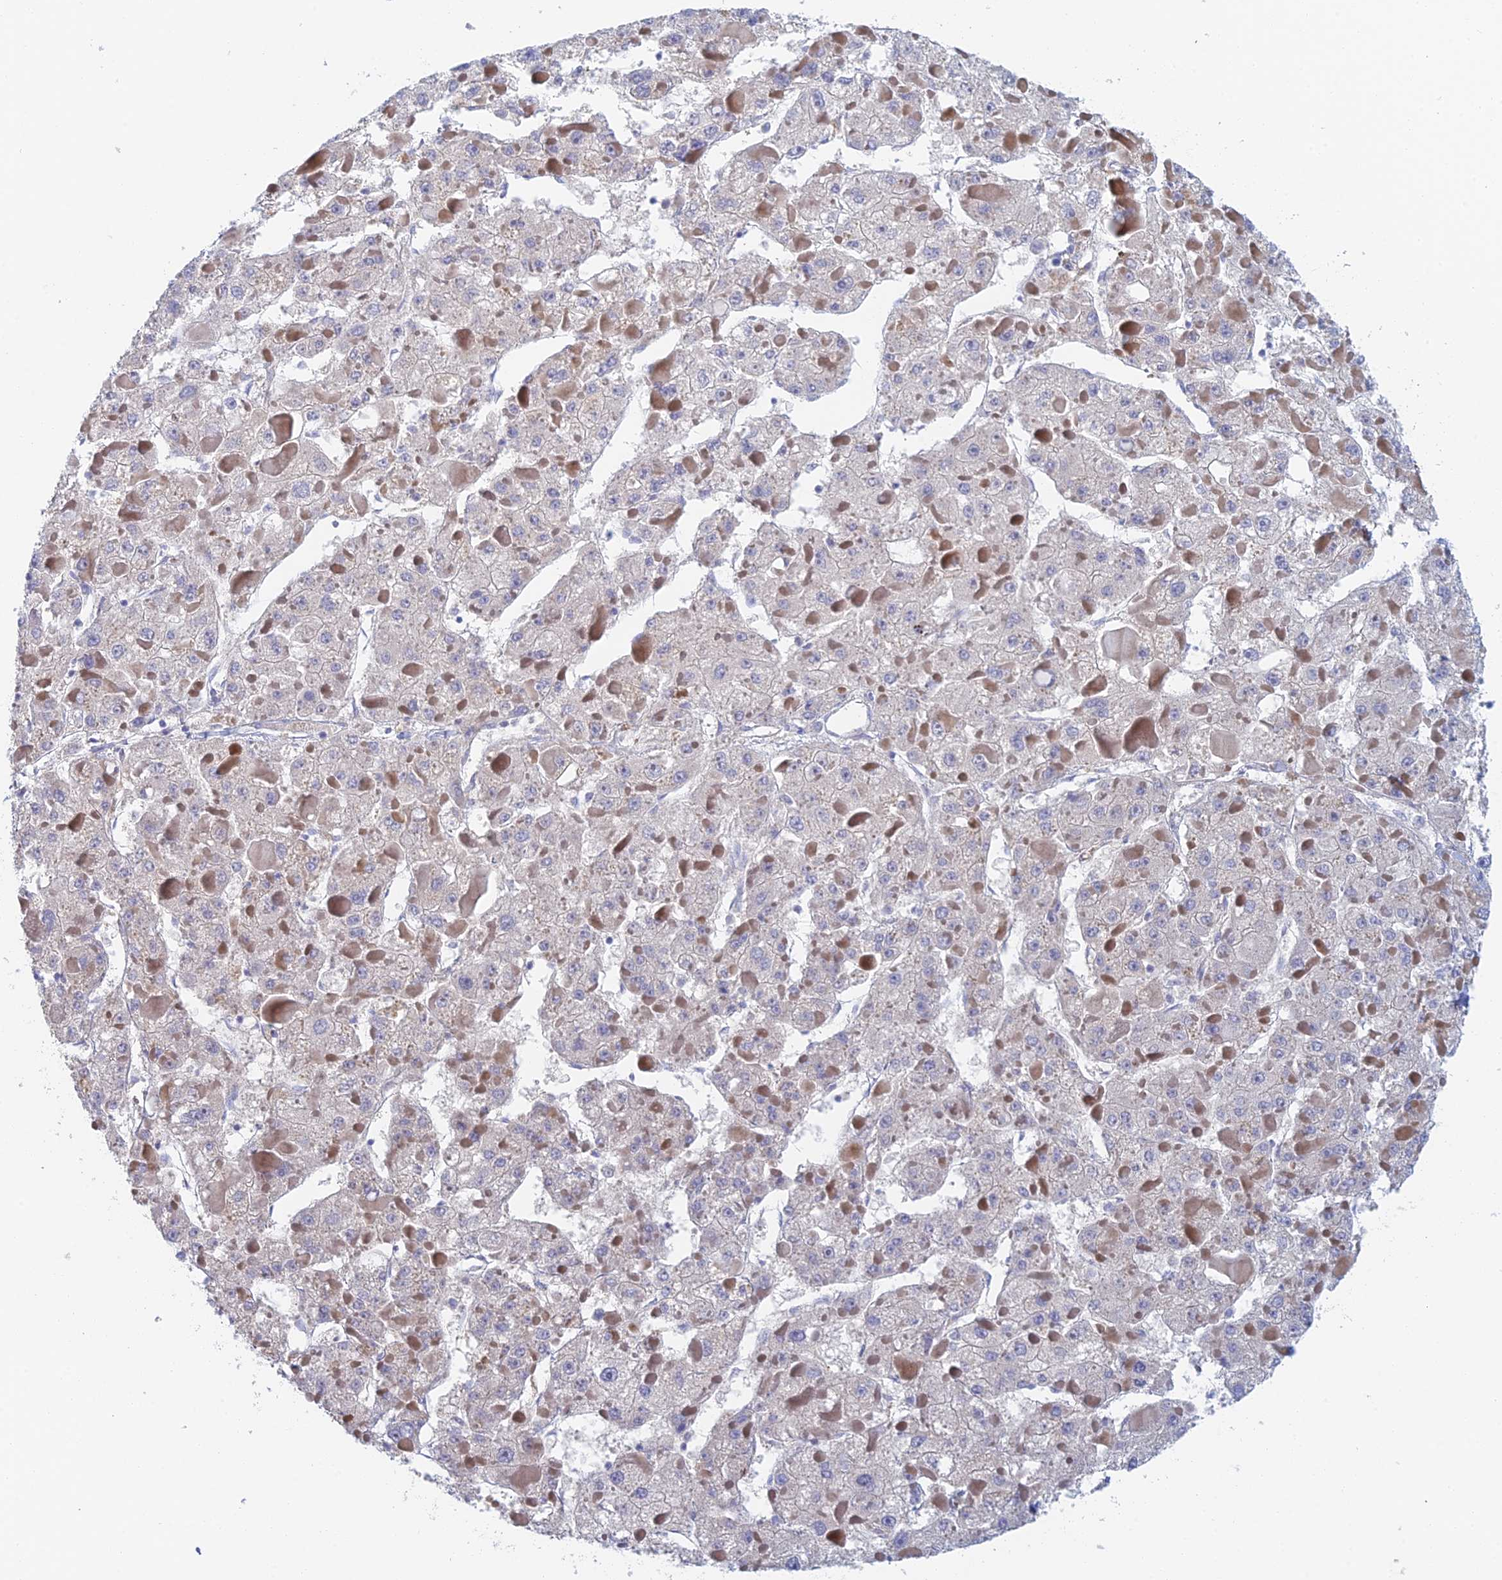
{"staining": {"intensity": "negative", "quantity": "none", "location": "none"}, "tissue": "liver cancer", "cell_type": "Tumor cells", "image_type": "cancer", "snomed": [{"axis": "morphology", "description": "Carcinoma, Hepatocellular, NOS"}, {"axis": "topography", "description": "Liver"}], "caption": "This is a micrograph of immunohistochemistry (IHC) staining of hepatocellular carcinoma (liver), which shows no positivity in tumor cells.", "gene": "SLC24A3", "patient": {"sex": "female", "age": 73}}